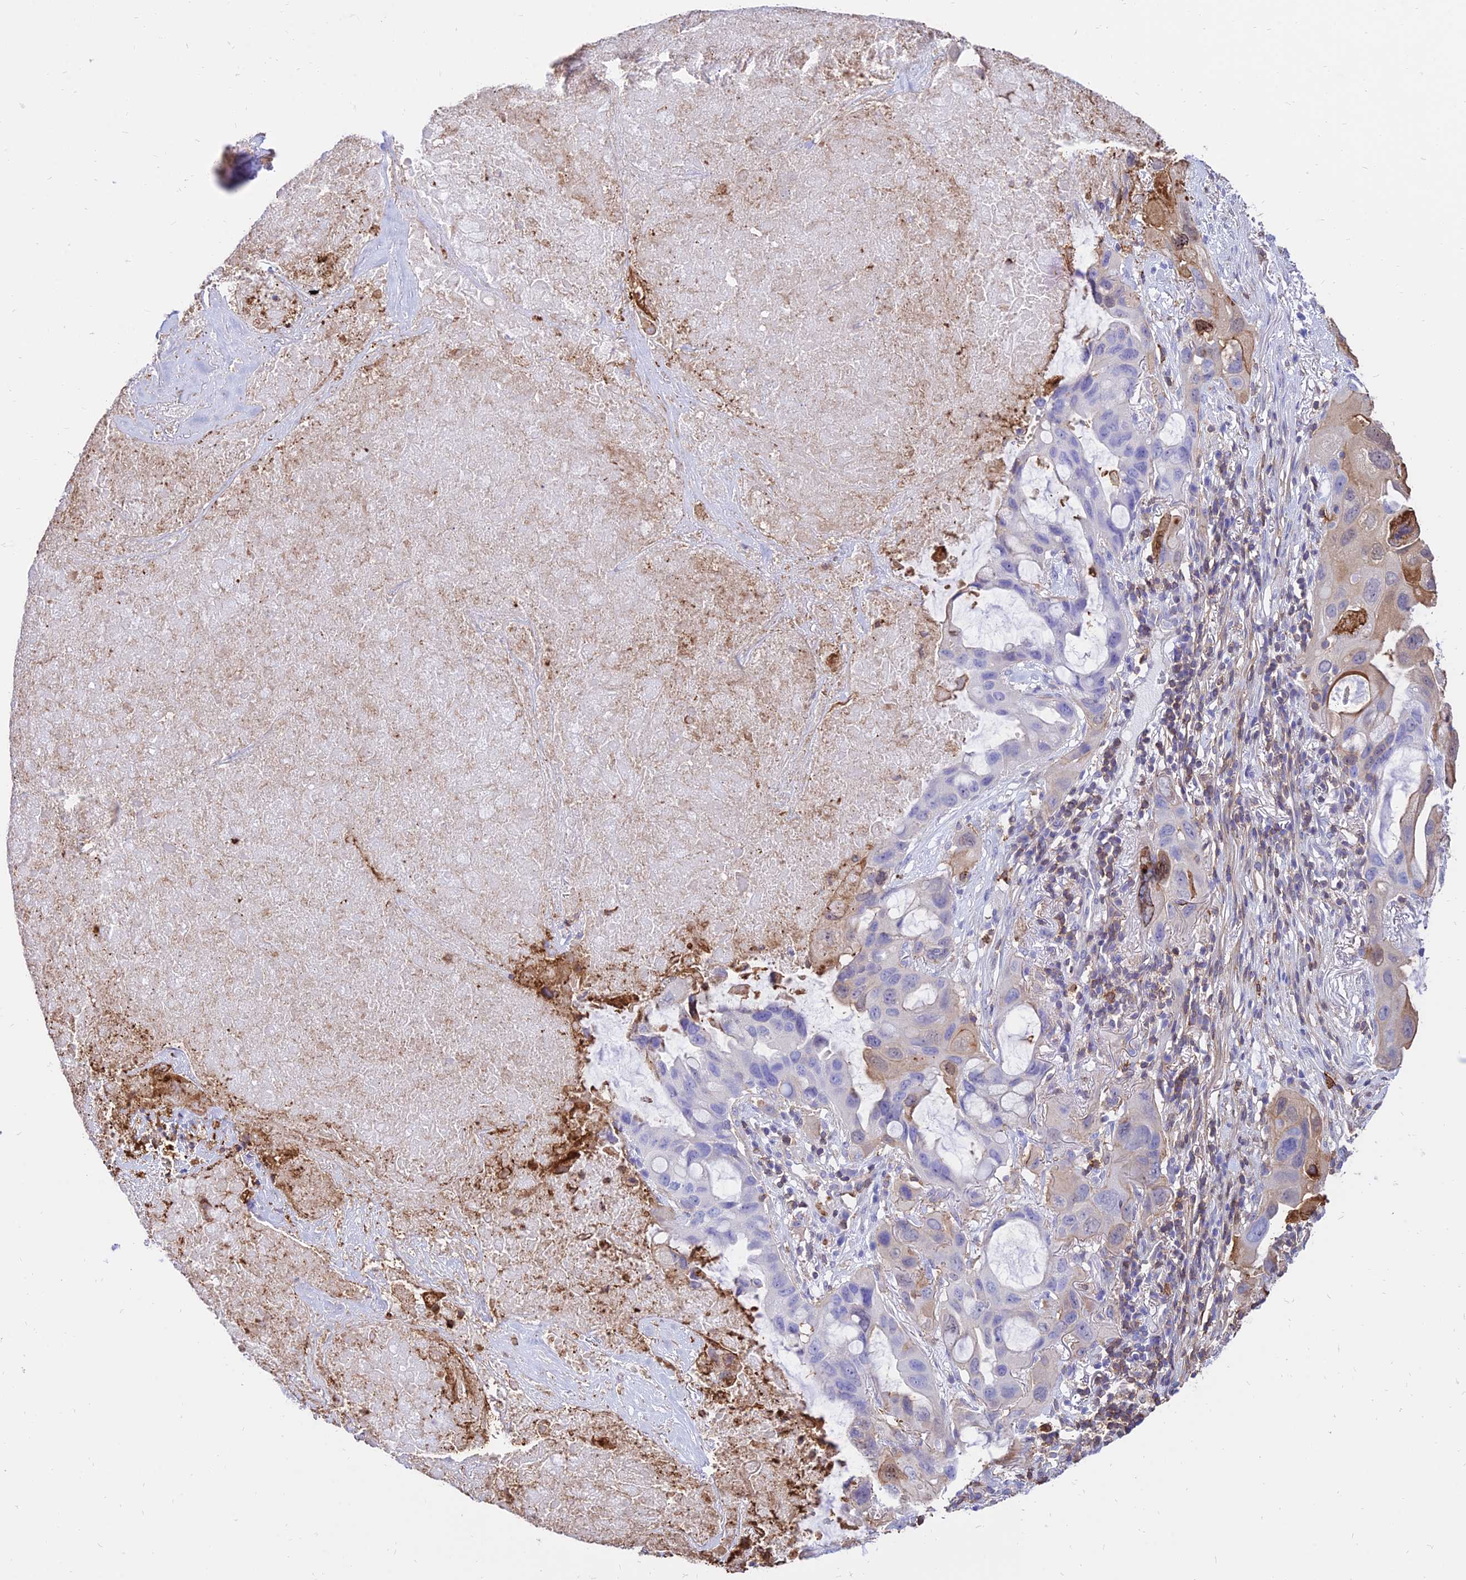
{"staining": {"intensity": "moderate", "quantity": "25%-75%", "location": "cytoplasmic/membranous"}, "tissue": "lung cancer", "cell_type": "Tumor cells", "image_type": "cancer", "snomed": [{"axis": "morphology", "description": "Squamous cell carcinoma, NOS"}, {"axis": "topography", "description": "Lung"}], "caption": "Lung cancer tissue displays moderate cytoplasmic/membranous expression in about 25%-75% of tumor cells, visualized by immunohistochemistry. (brown staining indicates protein expression, while blue staining denotes nuclei).", "gene": "SREK1IP1", "patient": {"sex": "female", "age": 73}}